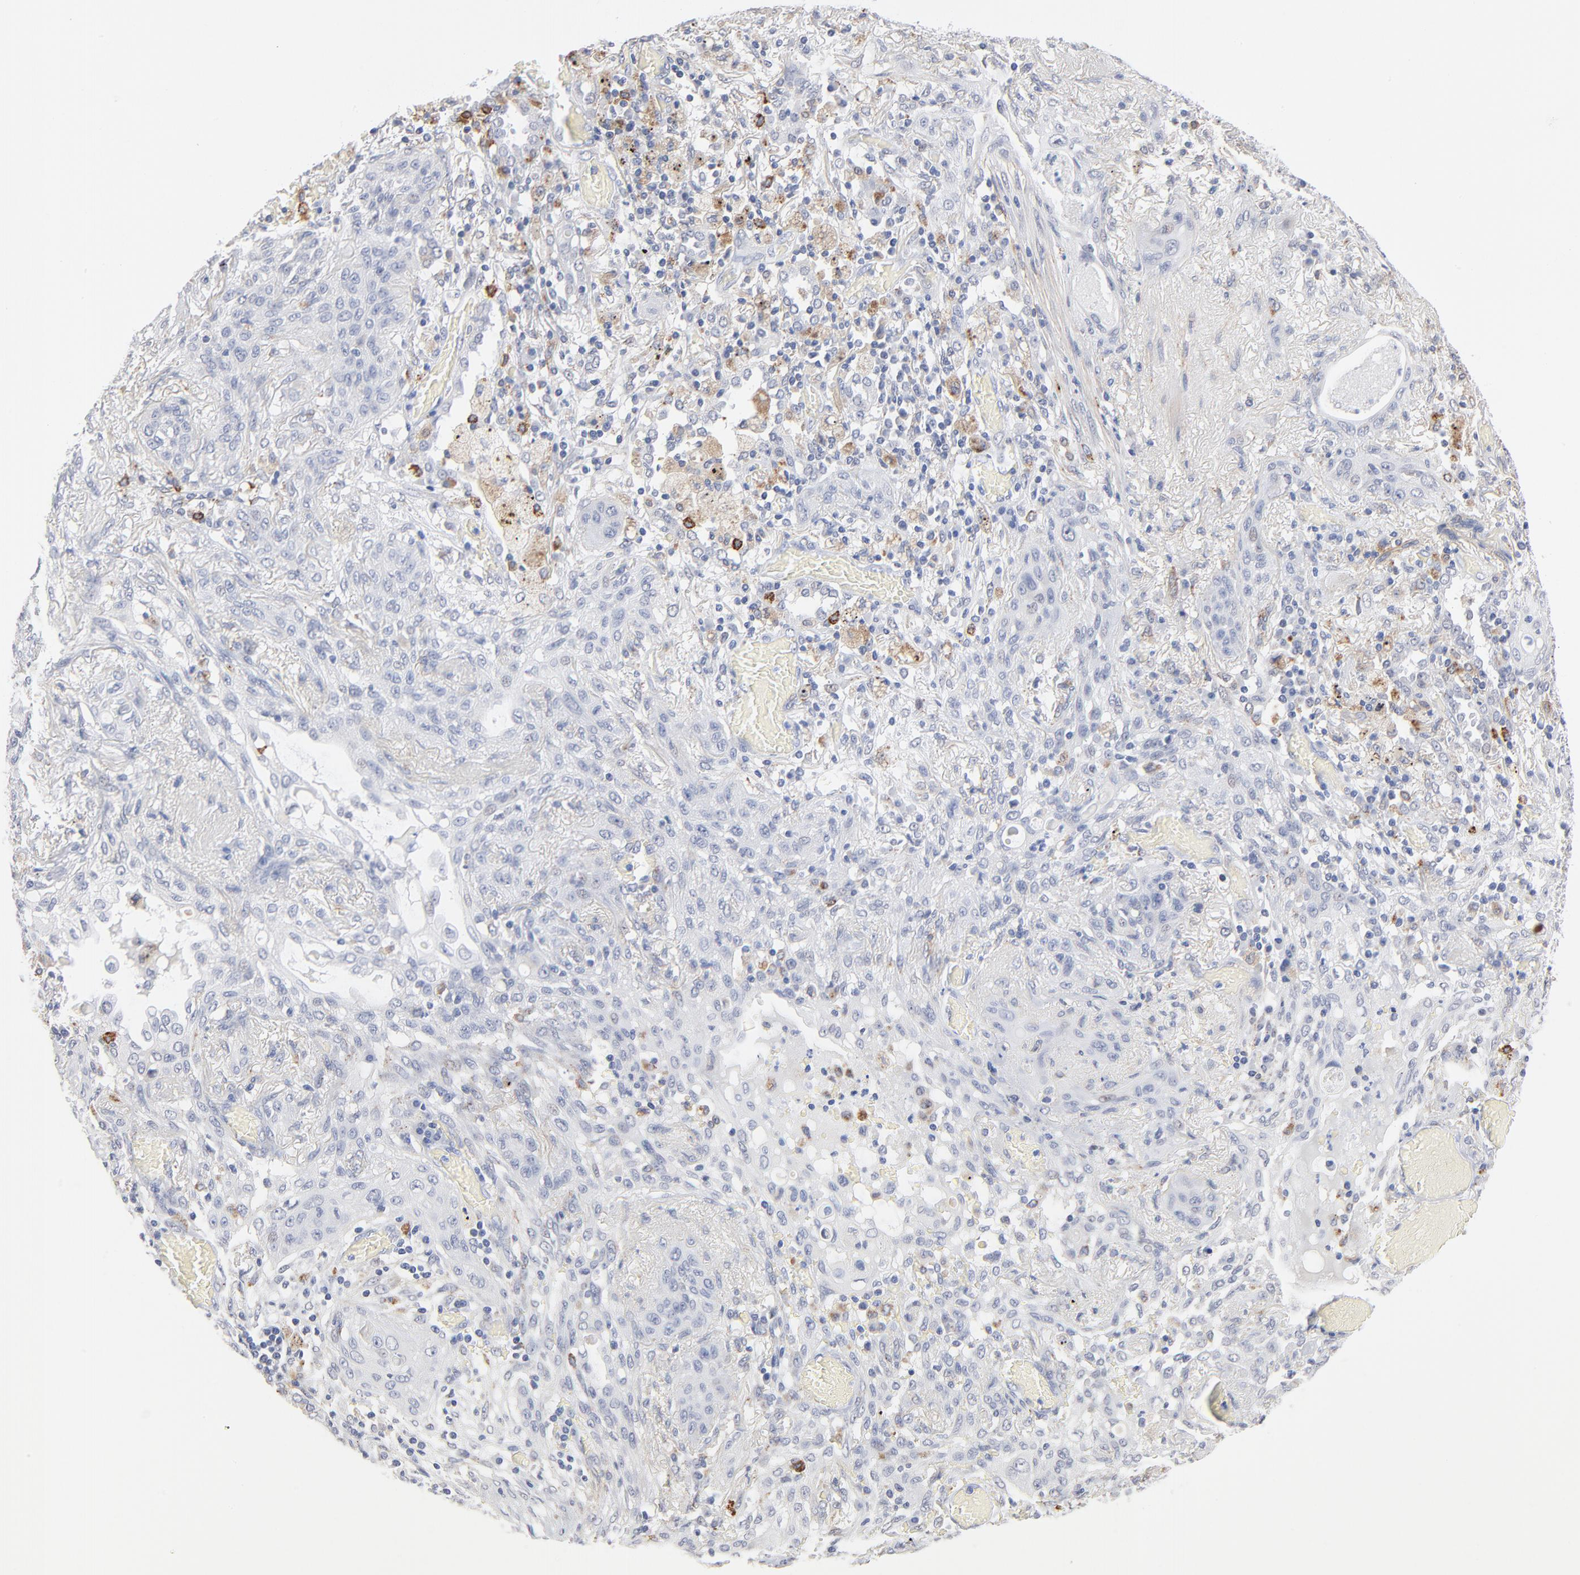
{"staining": {"intensity": "negative", "quantity": "none", "location": "none"}, "tissue": "lung cancer", "cell_type": "Tumor cells", "image_type": "cancer", "snomed": [{"axis": "morphology", "description": "Squamous cell carcinoma, NOS"}, {"axis": "topography", "description": "Lung"}], "caption": "This is an IHC photomicrograph of human lung squamous cell carcinoma. There is no staining in tumor cells.", "gene": "LTBP2", "patient": {"sex": "female", "age": 47}}